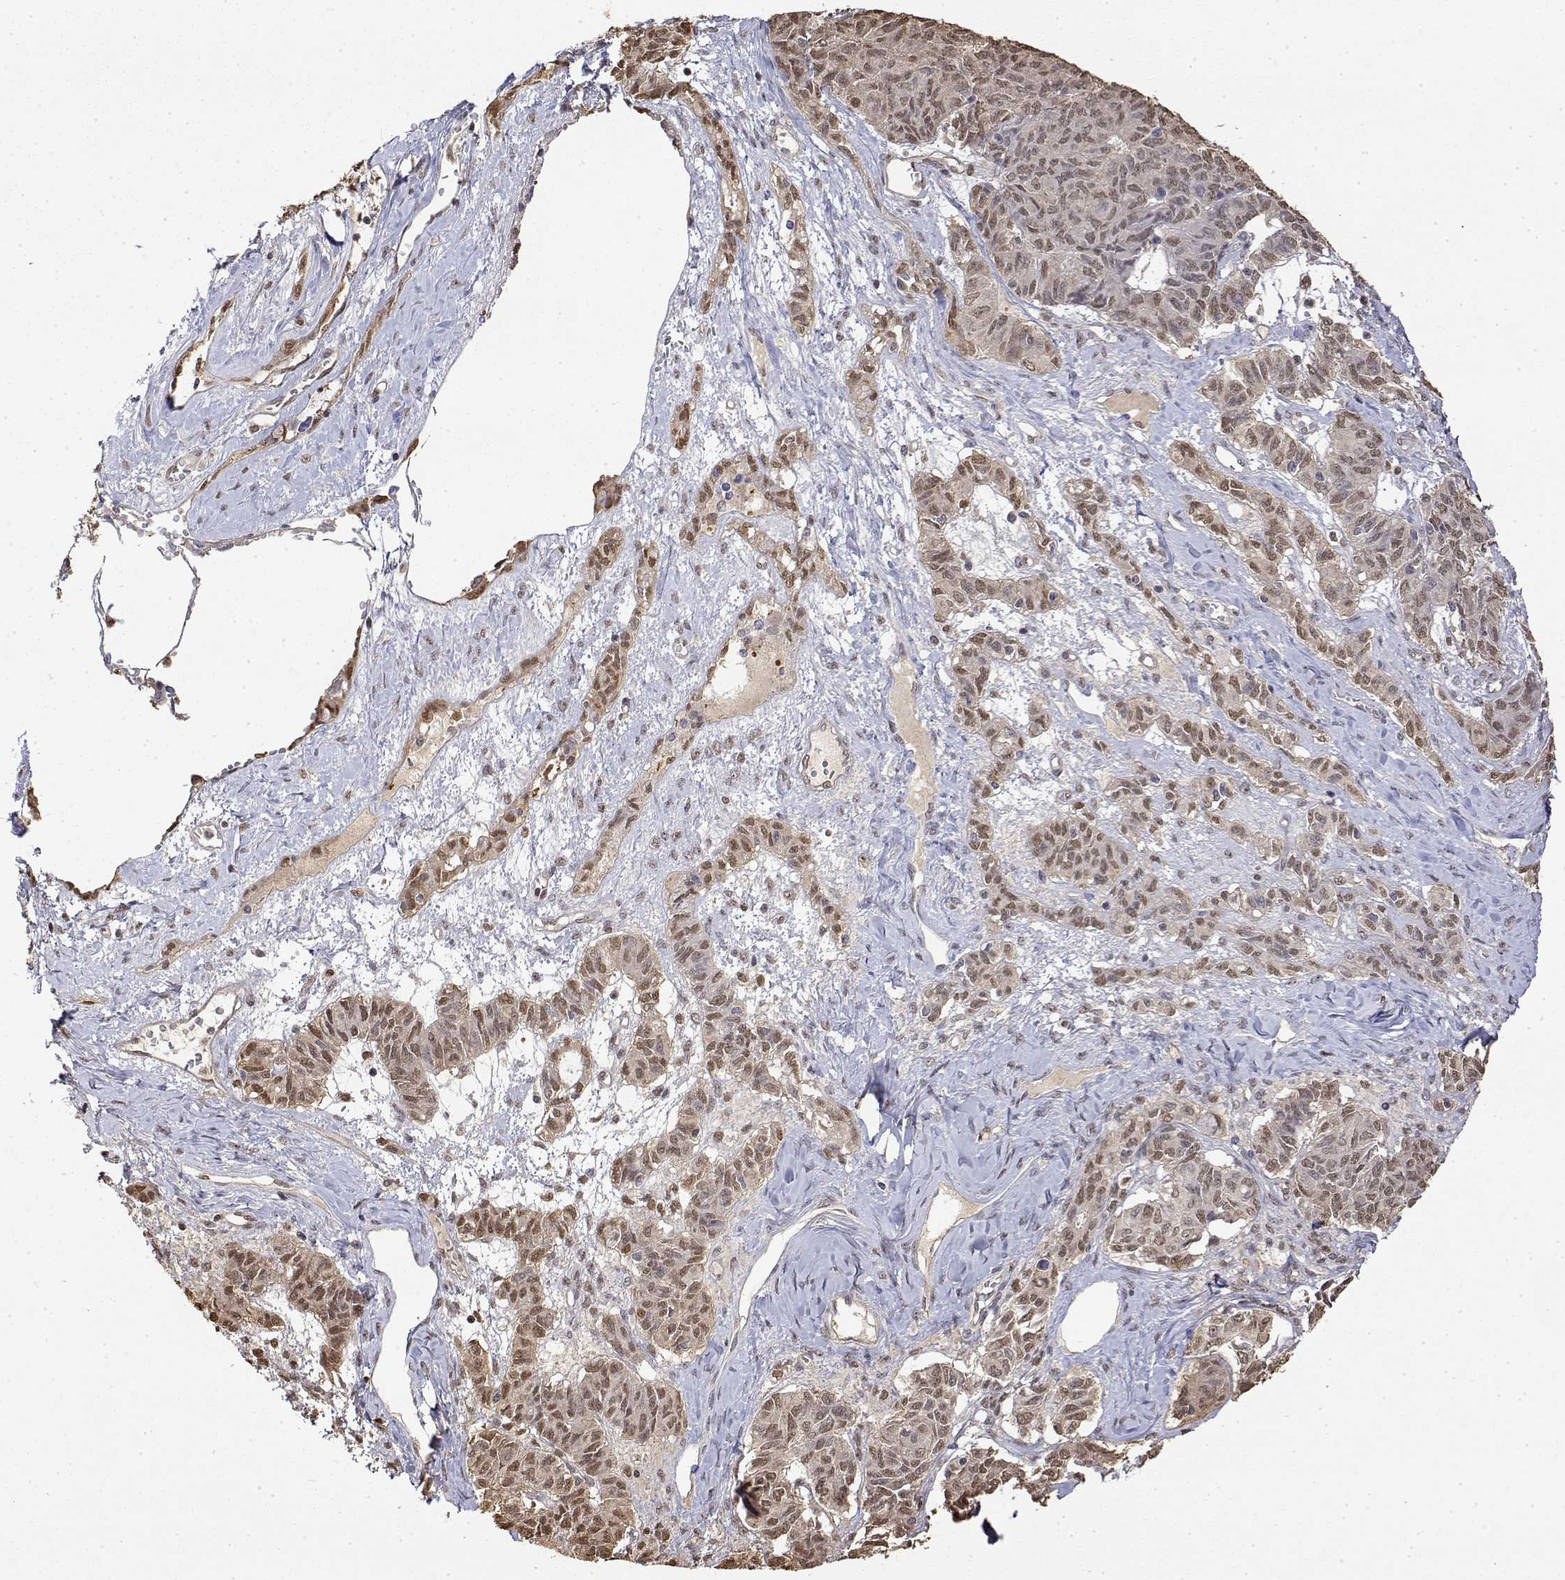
{"staining": {"intensity": "moderate", "quantity": ">75%", "location": "nuclear"}, "tissue": "ovarian cancer", "cell_type": "Tumor cells", "image_type": "cancer", "snomed": [{"axis": "morphology", "description": "Carcinoma, endometroid"}, {"axis": "topography", "description": "Ovary"}], "caption": "Human ovarian cancer (endometroid carcinoma) stained for a protein (brown) shows moderate nuclear positive positivity in about >75% of tumor cells.", "gene": "TPI1", "patient": {"sex": "female", "age": 80}}